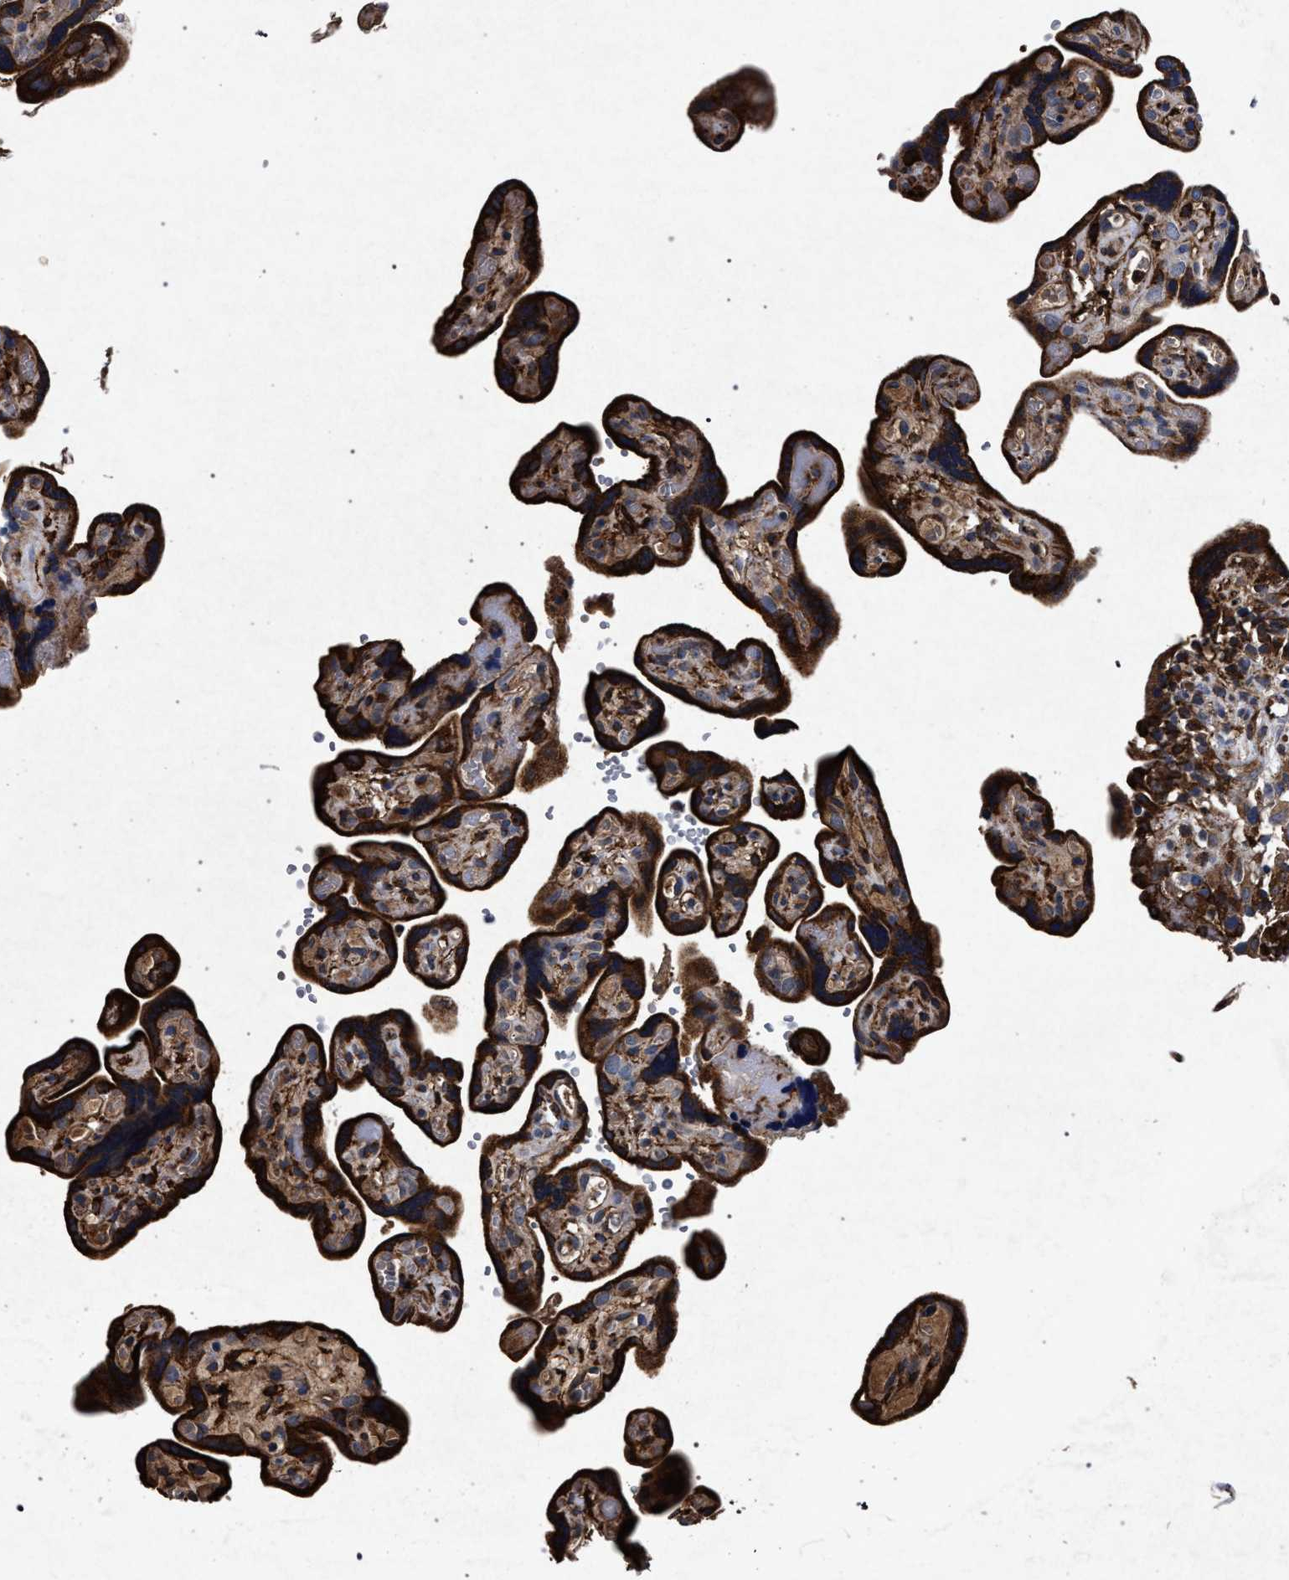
{"staining": {"intensity": "strong", "quantity": ">75%", "location": "cytoplasmic/membranous"}, "tissue": "placenta", "cell_type": "Decidual cells", "image_type": "normal", "snomed": [{"axis": "morphology", "description": "Normal tissue, NOS"}, {"axis": "topography", "description": "Placenta"}], "caption": "Brown immunohistochemical staining in unremarkable placenta reveals strong cytoplasmic/membranous expression in approximately >75% of decidual cells. (brown staining indicates protein expression, while blue staining denotes nuclei).", "gene": "MARCKS", "patient": {"sex": "female", "age": 30}}